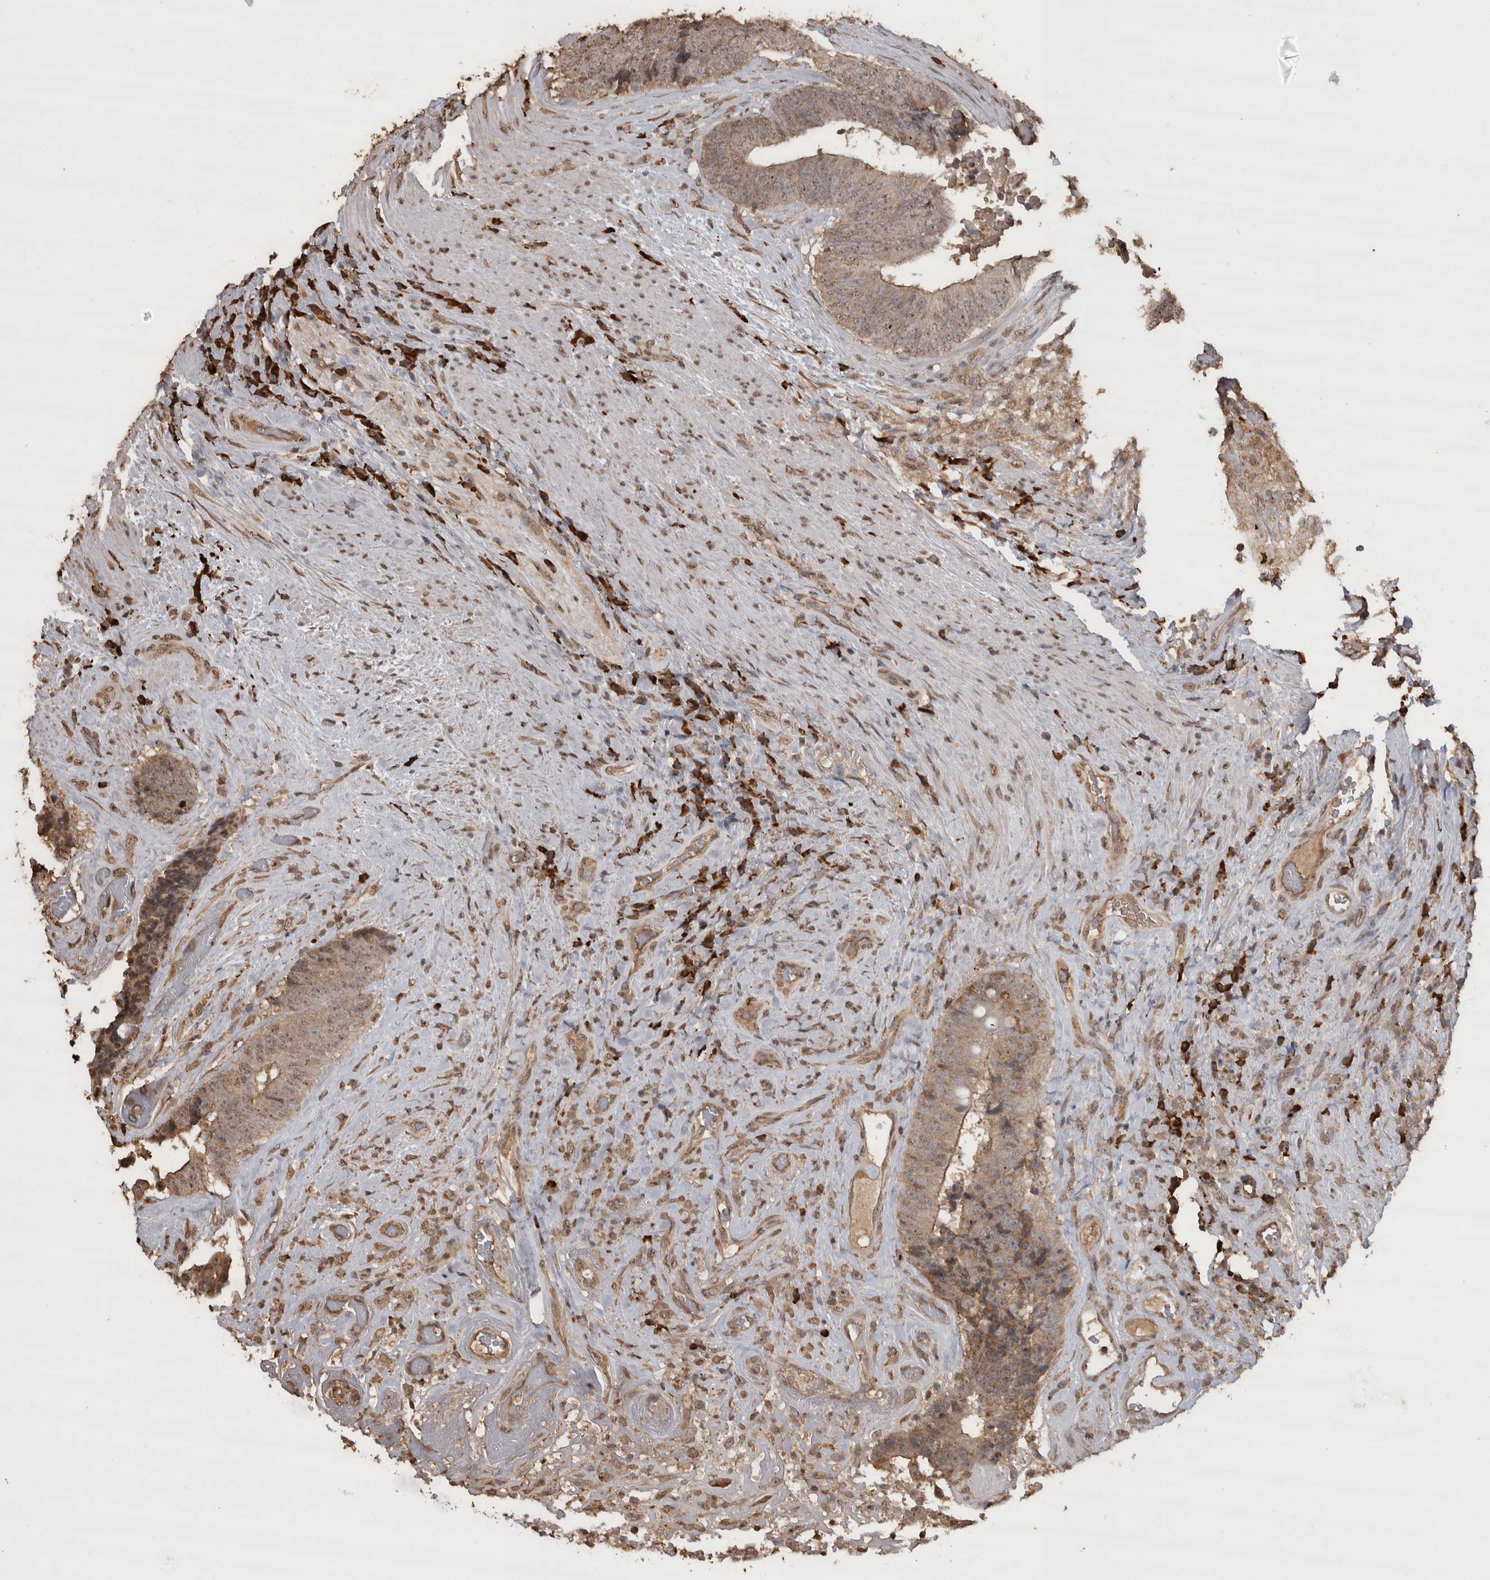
{"staining": {"intensity": "weak", "quantity": ">75%", "location": "cytoplasmic/membranous"}, "tissue": "colorectal cancer", "cell_type": "Tumor cells", "image_type": "cancer", "snomed": [{"axis": "morphology", "description": "Adenocarcinoma, NOS"}, {"axis": "topography", "description": "Rectum"}], "caption": "Protein expression analysis of human colorectal adenocarcinoma reveals weak cytoplasmic/membranous positivity in approximately >75% of tumor cells. The protein of interest is shown in brown color, while the nuclei are stained blue.", "gene": "CRELD2", "patient": {"sex": "male", "age": 72}}